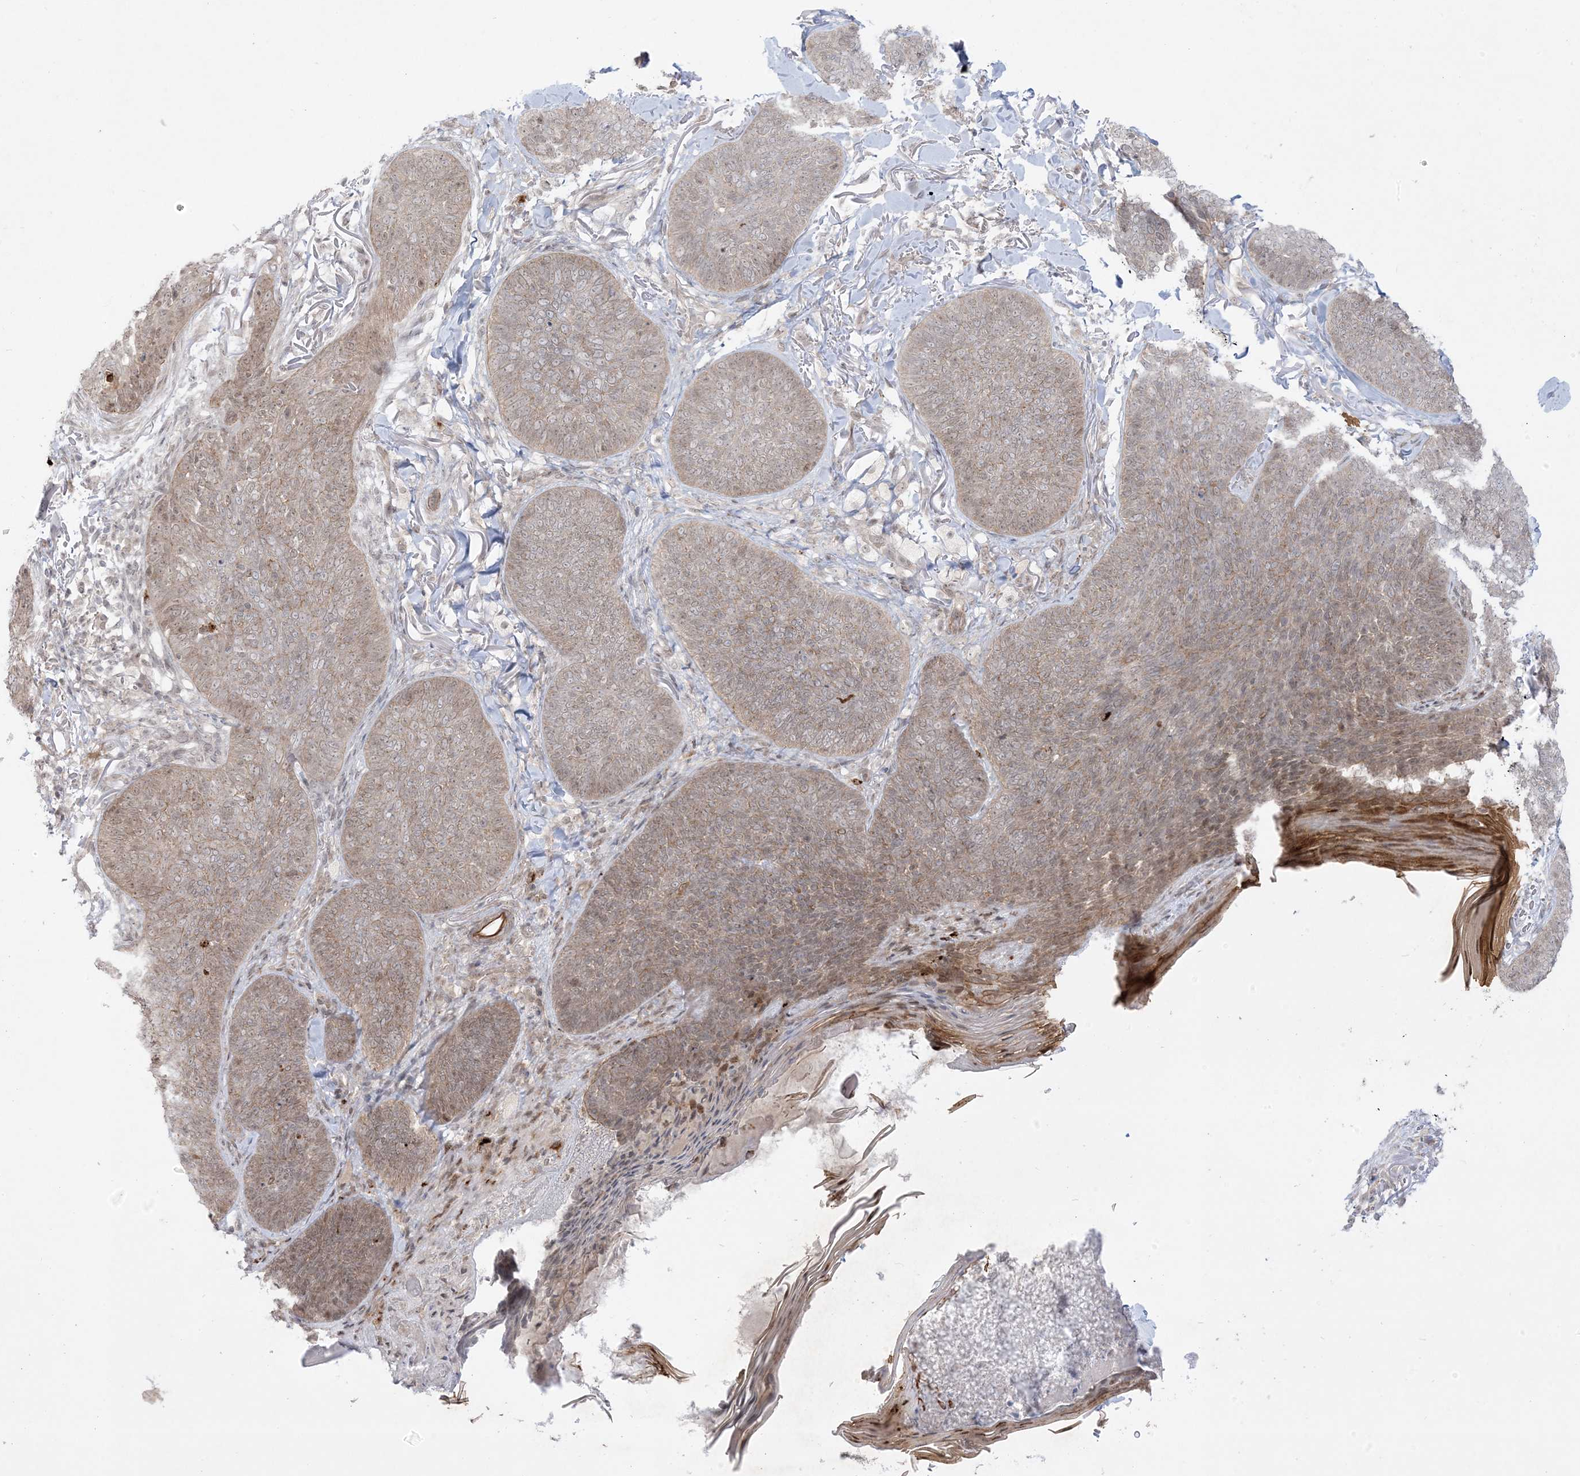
{"staining": {"intensity": "moderate", "quantity": ">75%", "location": "cytoplasmic/membranous,nuclear"}, "tissue": "skin cancer", "cell_type": "Tumor cells", "image_type": "cancer", "snomed": [{"axis": "morphology", "description": "Basal cell carcinoma"}, {"axis": "topography", "description": "Skin"}], "caption": "Protein positivity by immunohistochemistry shows moderate cytoplasmic/membranous and nuclear positivity in about >75% of tumor cells in skin cancer (basal cell carcinoma). (Stains: DAB in brown, nuclei in blue, Microscopy: brightfield microscopy at high magnification).", "gene": "PTK6", "patient": {"sex": "male", "age": 85}}